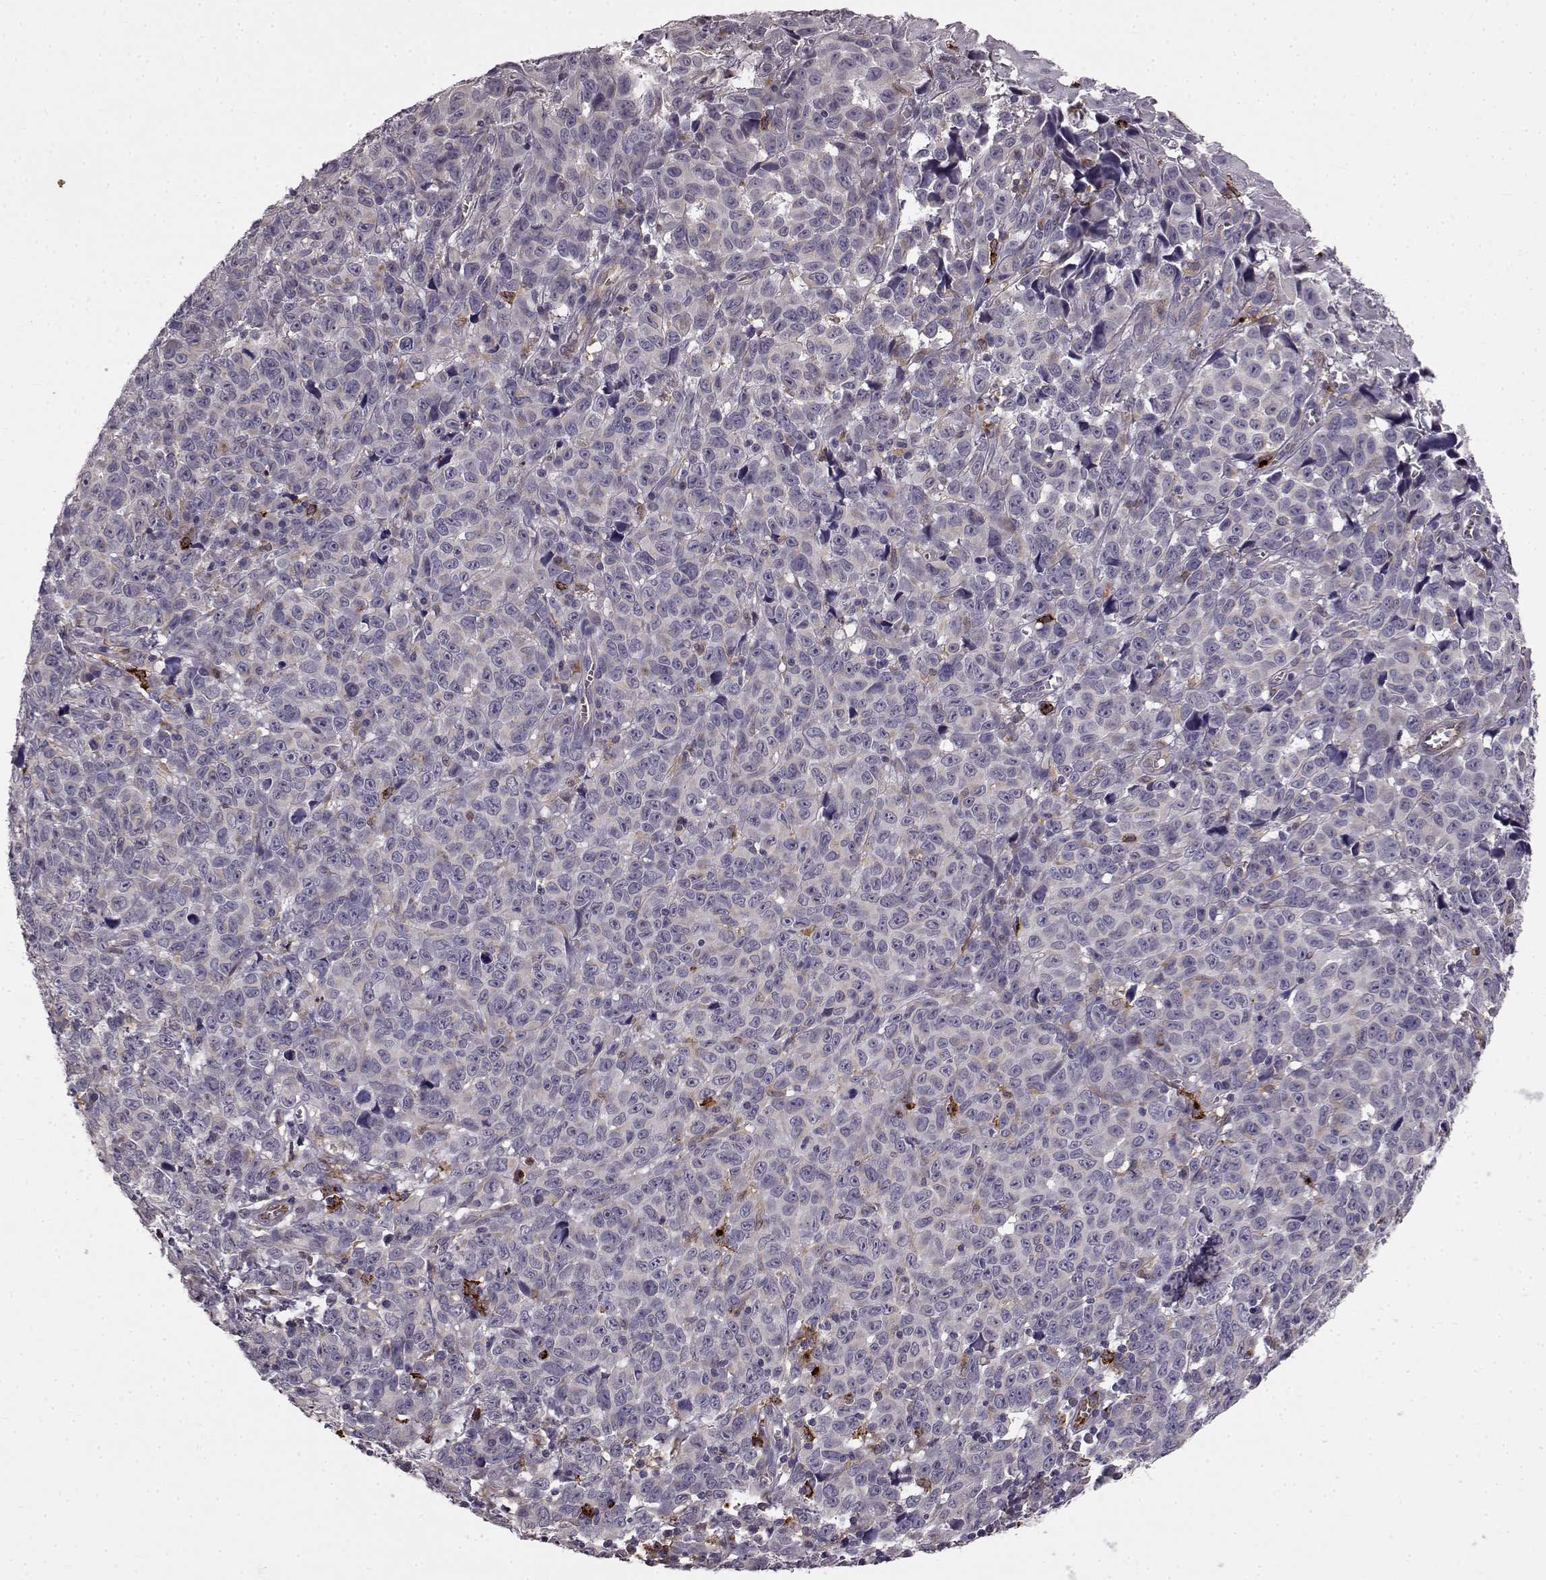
{"staining": {"intensity": "negative", "quantity": "none", "location": "none"}, "tissue": "melanoma", "cell_type": "Tumor cells", "image_type": "cancer", "snomed": [{"axis": "morphology", "description": "Malignant melanoma, NOS"}, {"axis": "topography", "description": "Vulva, labia, clitoris and Bartholin´s gland, NO"}], "caption": "Tumor cells show no significant protein positivity in melanoma.", "gene": "CCNF", "patient": {"sex": "female", "age": 75}}